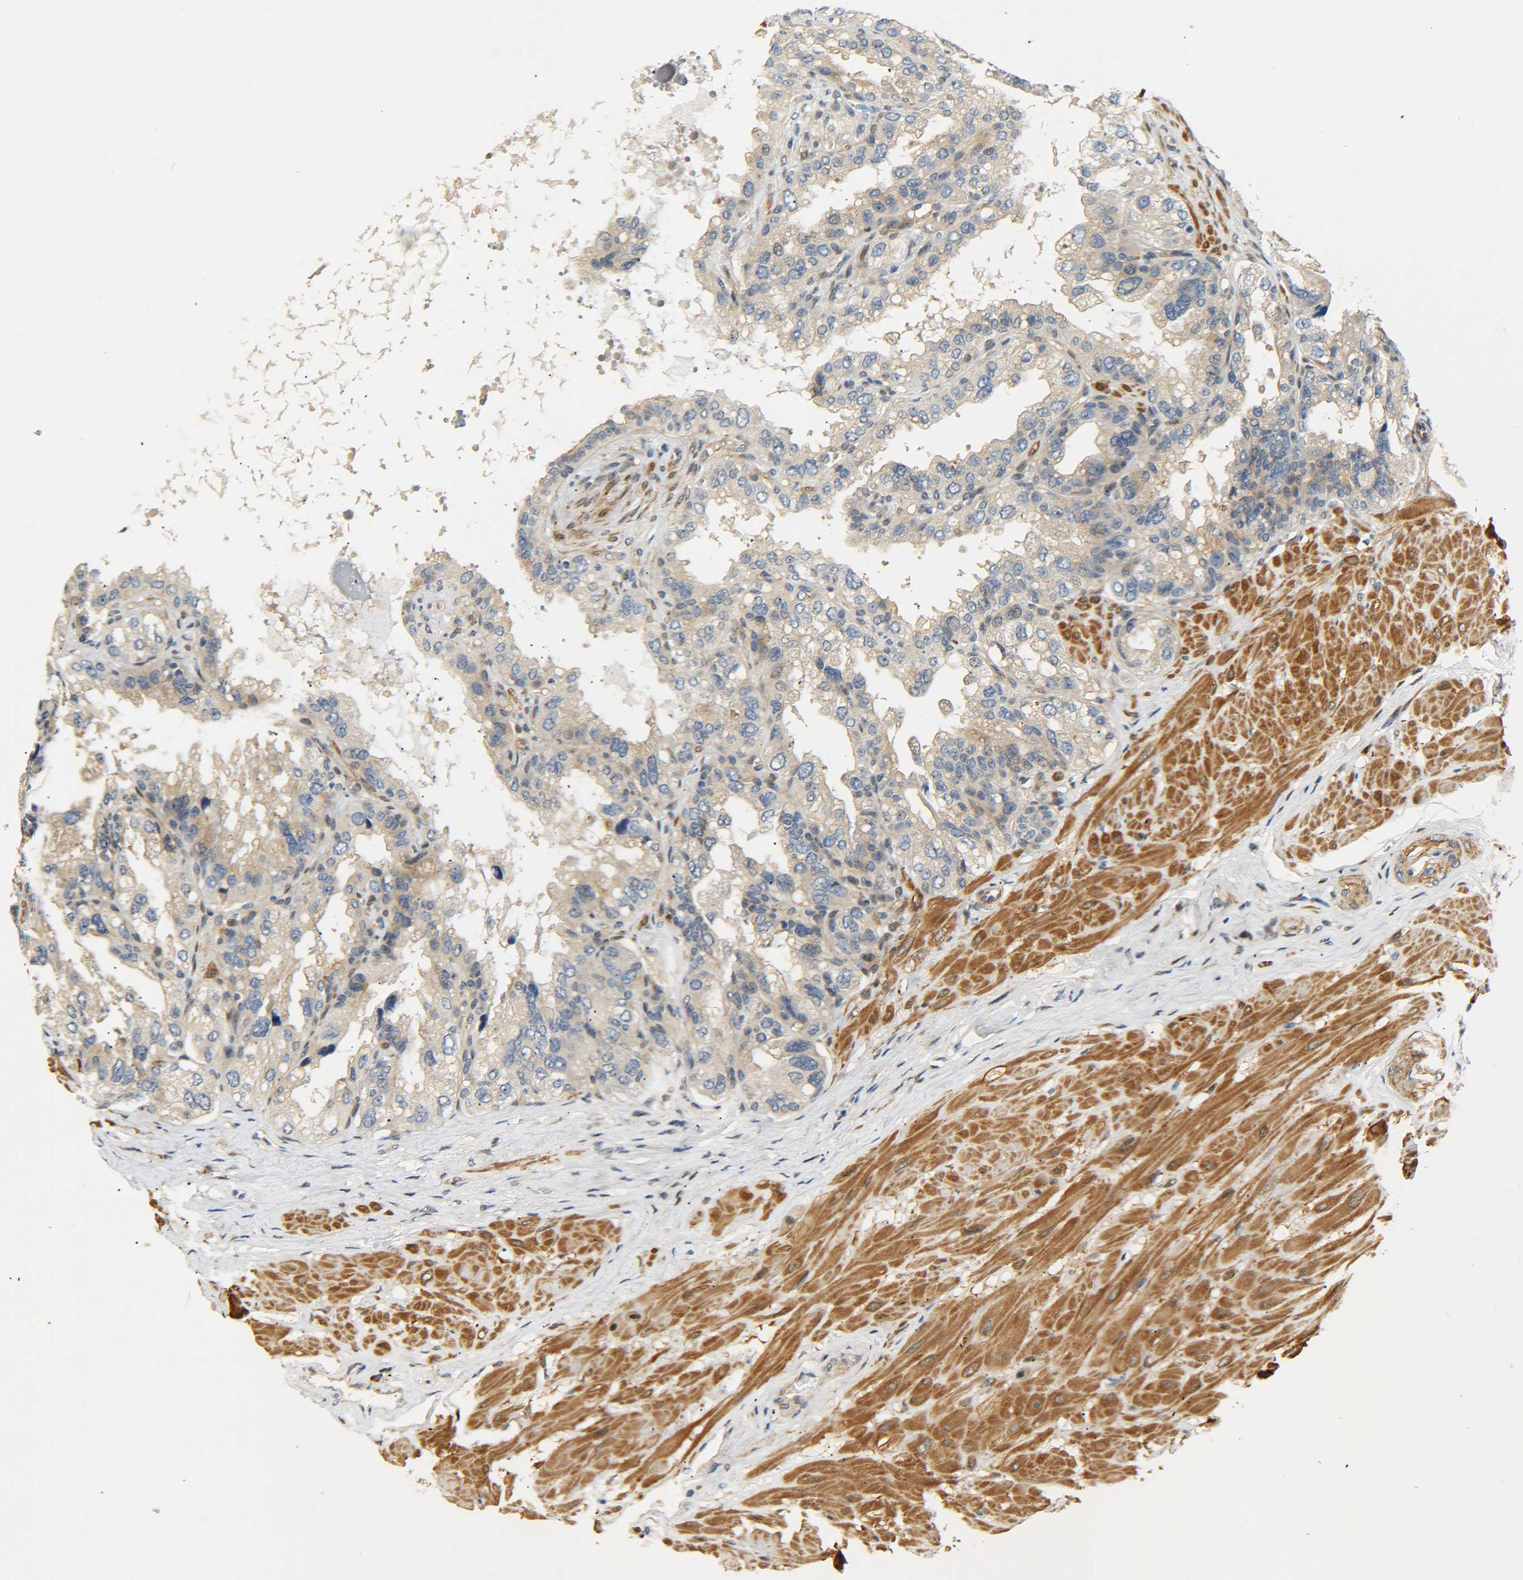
{"staining": {"intensity": "weak", "quantity": ">75%", "location": "cytoplasmic/membranous"}, "tissue": "seminal vesicle", "cell_type": "Glandular cells", "image_type": "normal", "snomed": [{"axis": "morphology", "description": "Normal tissue, NOS"}, {"axis": "topography", "description": "Seminal veicle"}], "caption": "Immunohistochemistry (IHC) (DAB) staining of unremarkable human seminal vesicle displays weak cytoplasmic/membranous protein staining in approximately >75% of glandular cells. The staining was performed using DAB (3,3'-diaminobenzidine) to visualize the protein expression in brown, while the nuclei were stained in blue with hematoxylin (Magnification: 20x).", "gene": "MEIS1", "patient": {"sex": "male", "age": 68}}